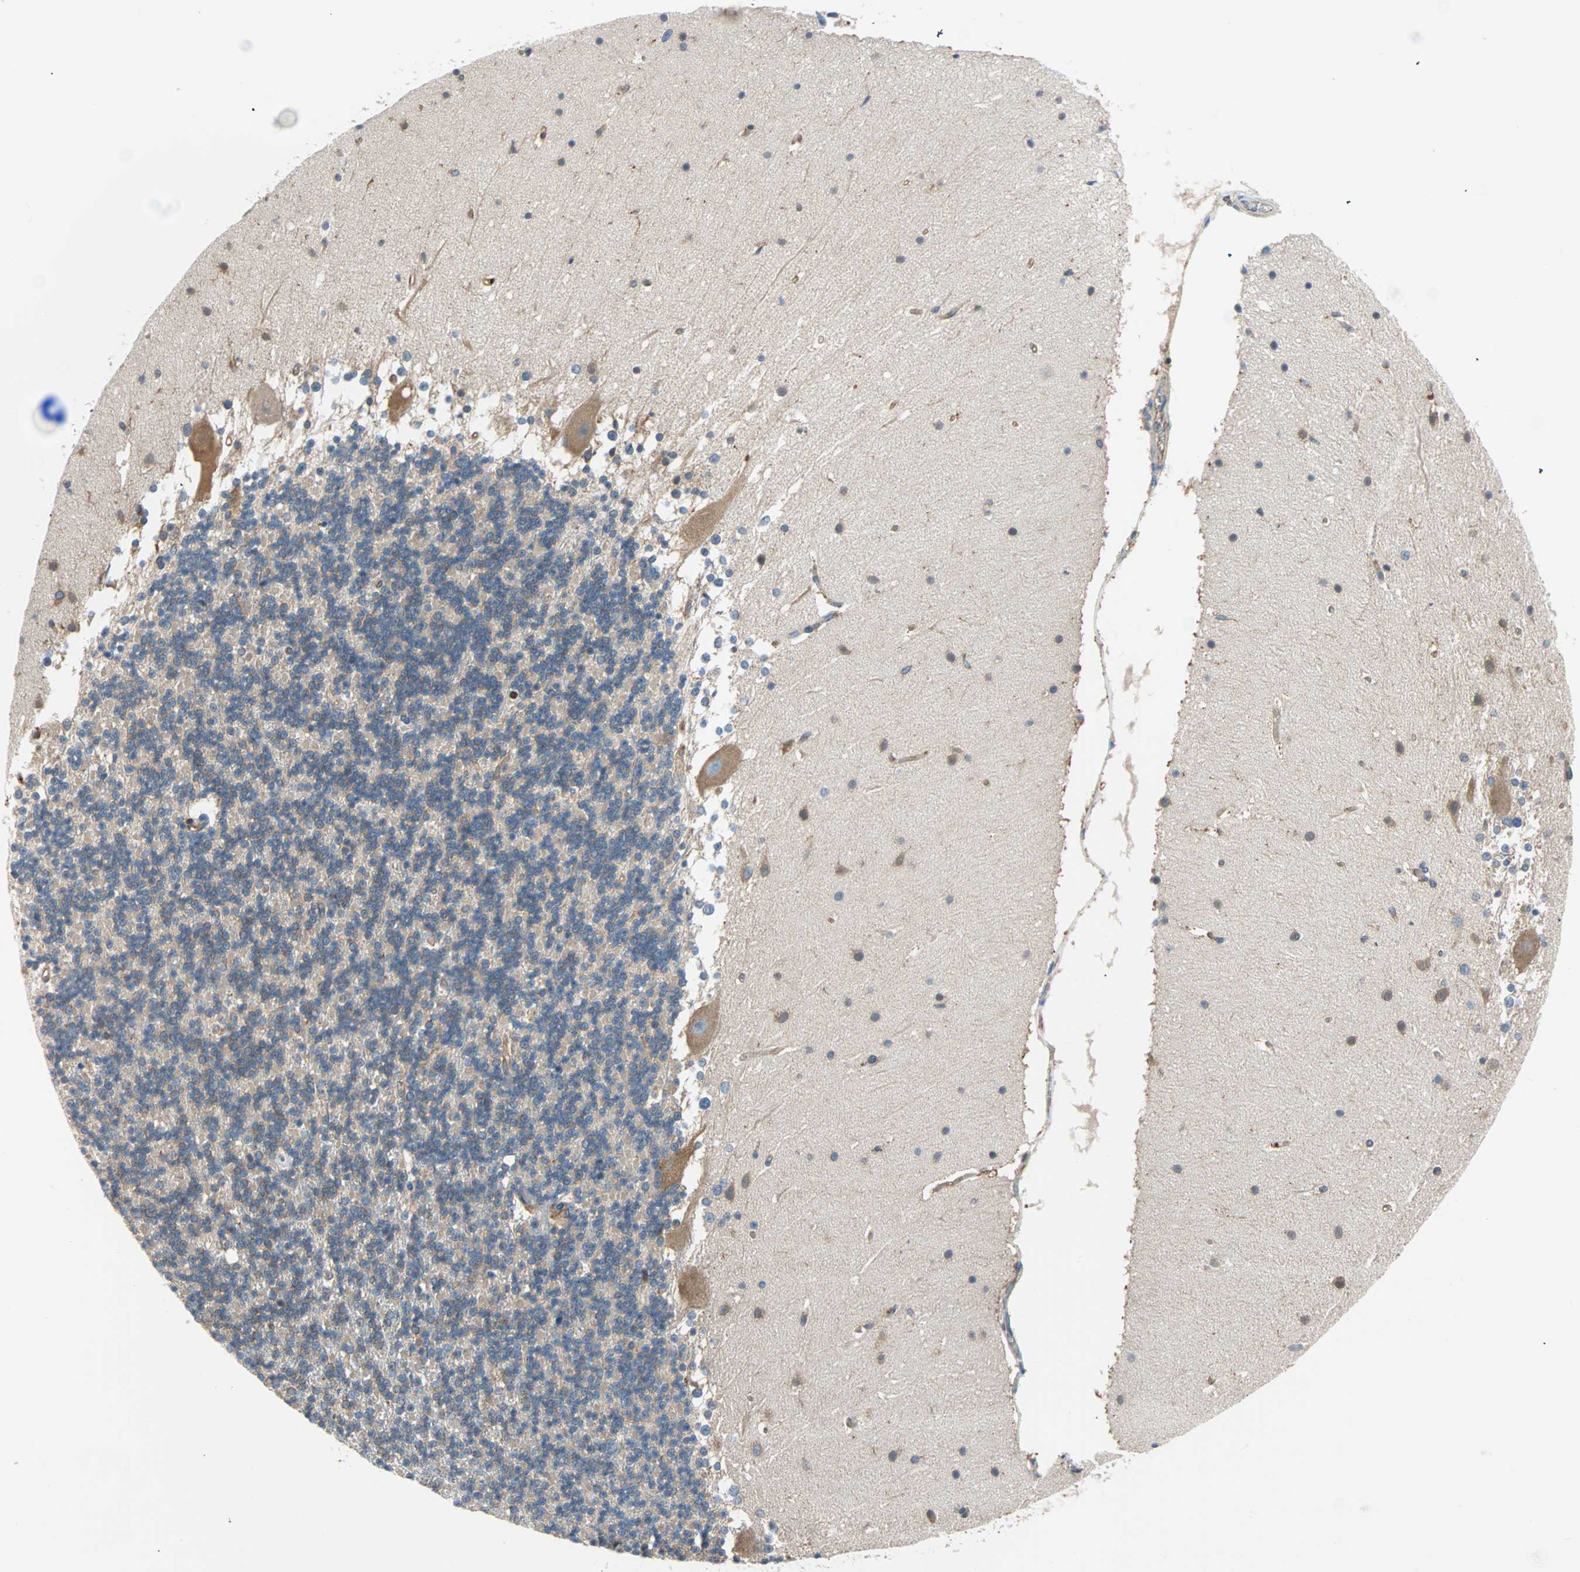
{"staining": {"intensity": "weak", "quantity": "25%-75%", "location": "cytoplasmic/membranous"}, "tissue": "cerebellum", "cell_type": "Cells in granular layer", "image_type": "normal", "snomed": [{"axis": "morphology", "description": "Normal tissue, NOS"}, {"axis": "topography", "description": "Cerebellum"}], "caption": "A photomicrograph showing weak cytoplasmic/membranous expression in about 25%-75% of cells in granular layer in unremarkable cerebellum, as visualized by brown immunohistochemical staining.", "gene": "EEF2", "patient": {"sex": "female", "age": 19}}